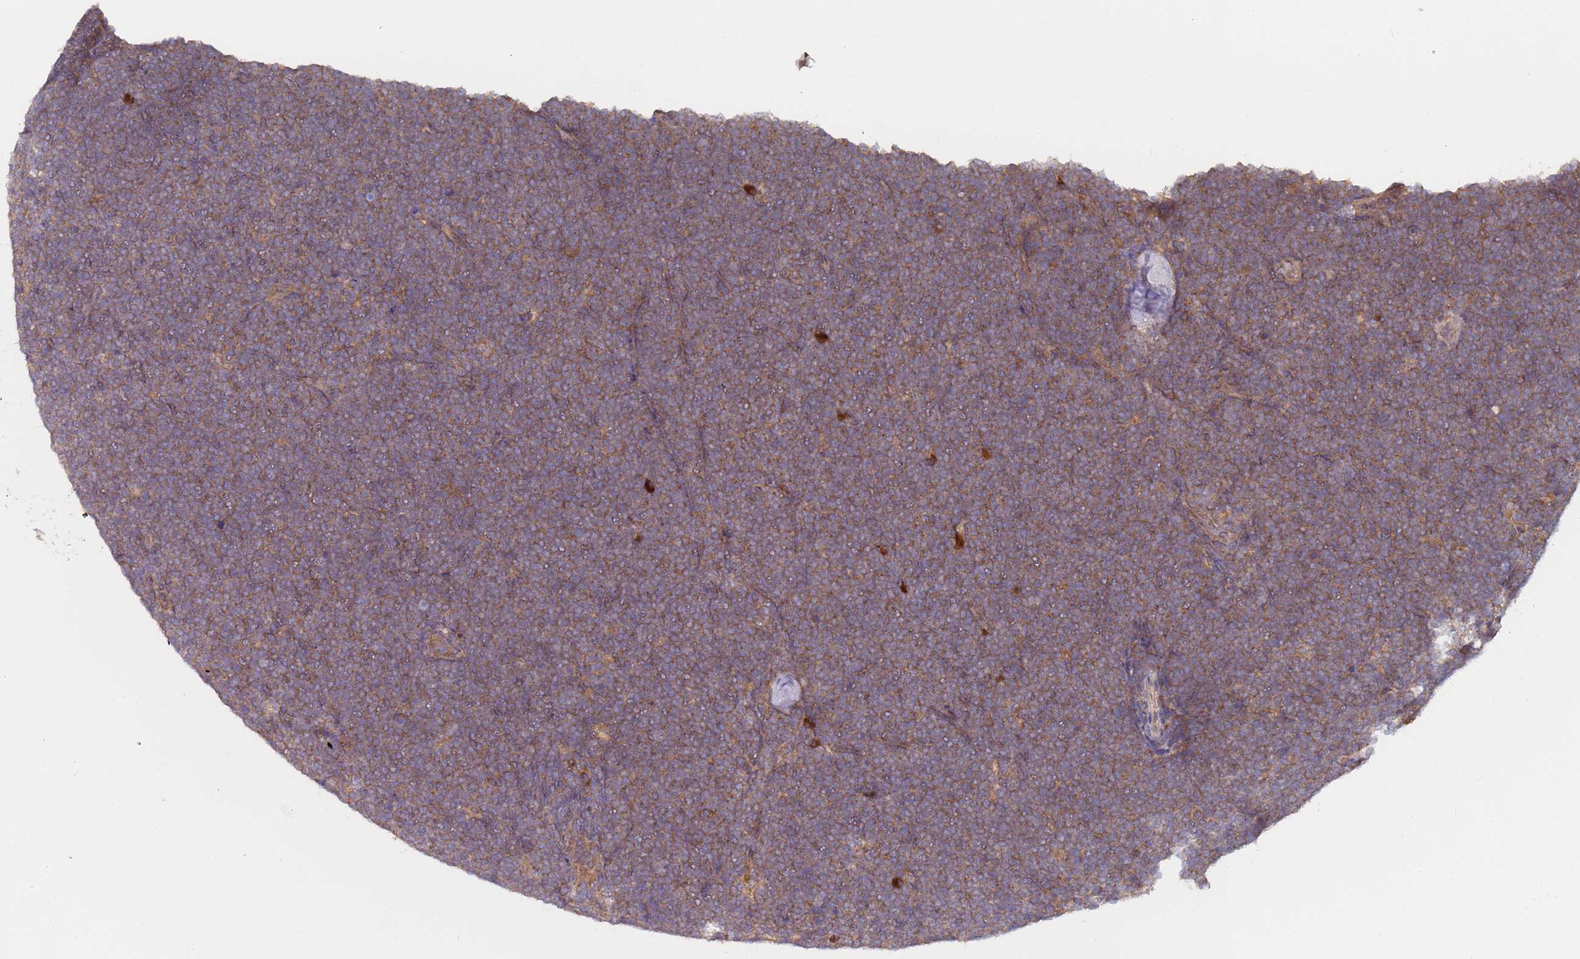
{"staining": {"intensity": "moderate", "quantity": ">75%", "location": "cytoplasmic/membranous"}, "tissue": "lymphoma", "cell_type": "Tumor cells", "image_type": "cancer", "snomed": [{"axis": "morphology", "description": "Malignant lymphoma, non-Hodgkin's type, High grade"}, {"axis": "topography", "description": "Lymph node"}], "caption": "This histopathology image demonstrates immunohistochemistry (IHC) staining of lymphoma, with medium moderate cytoplasmic/membranous positivity in about >75% of tumor cells.", "gene": "OR5A2", "patient": {"sex": "male", "age": 13}}